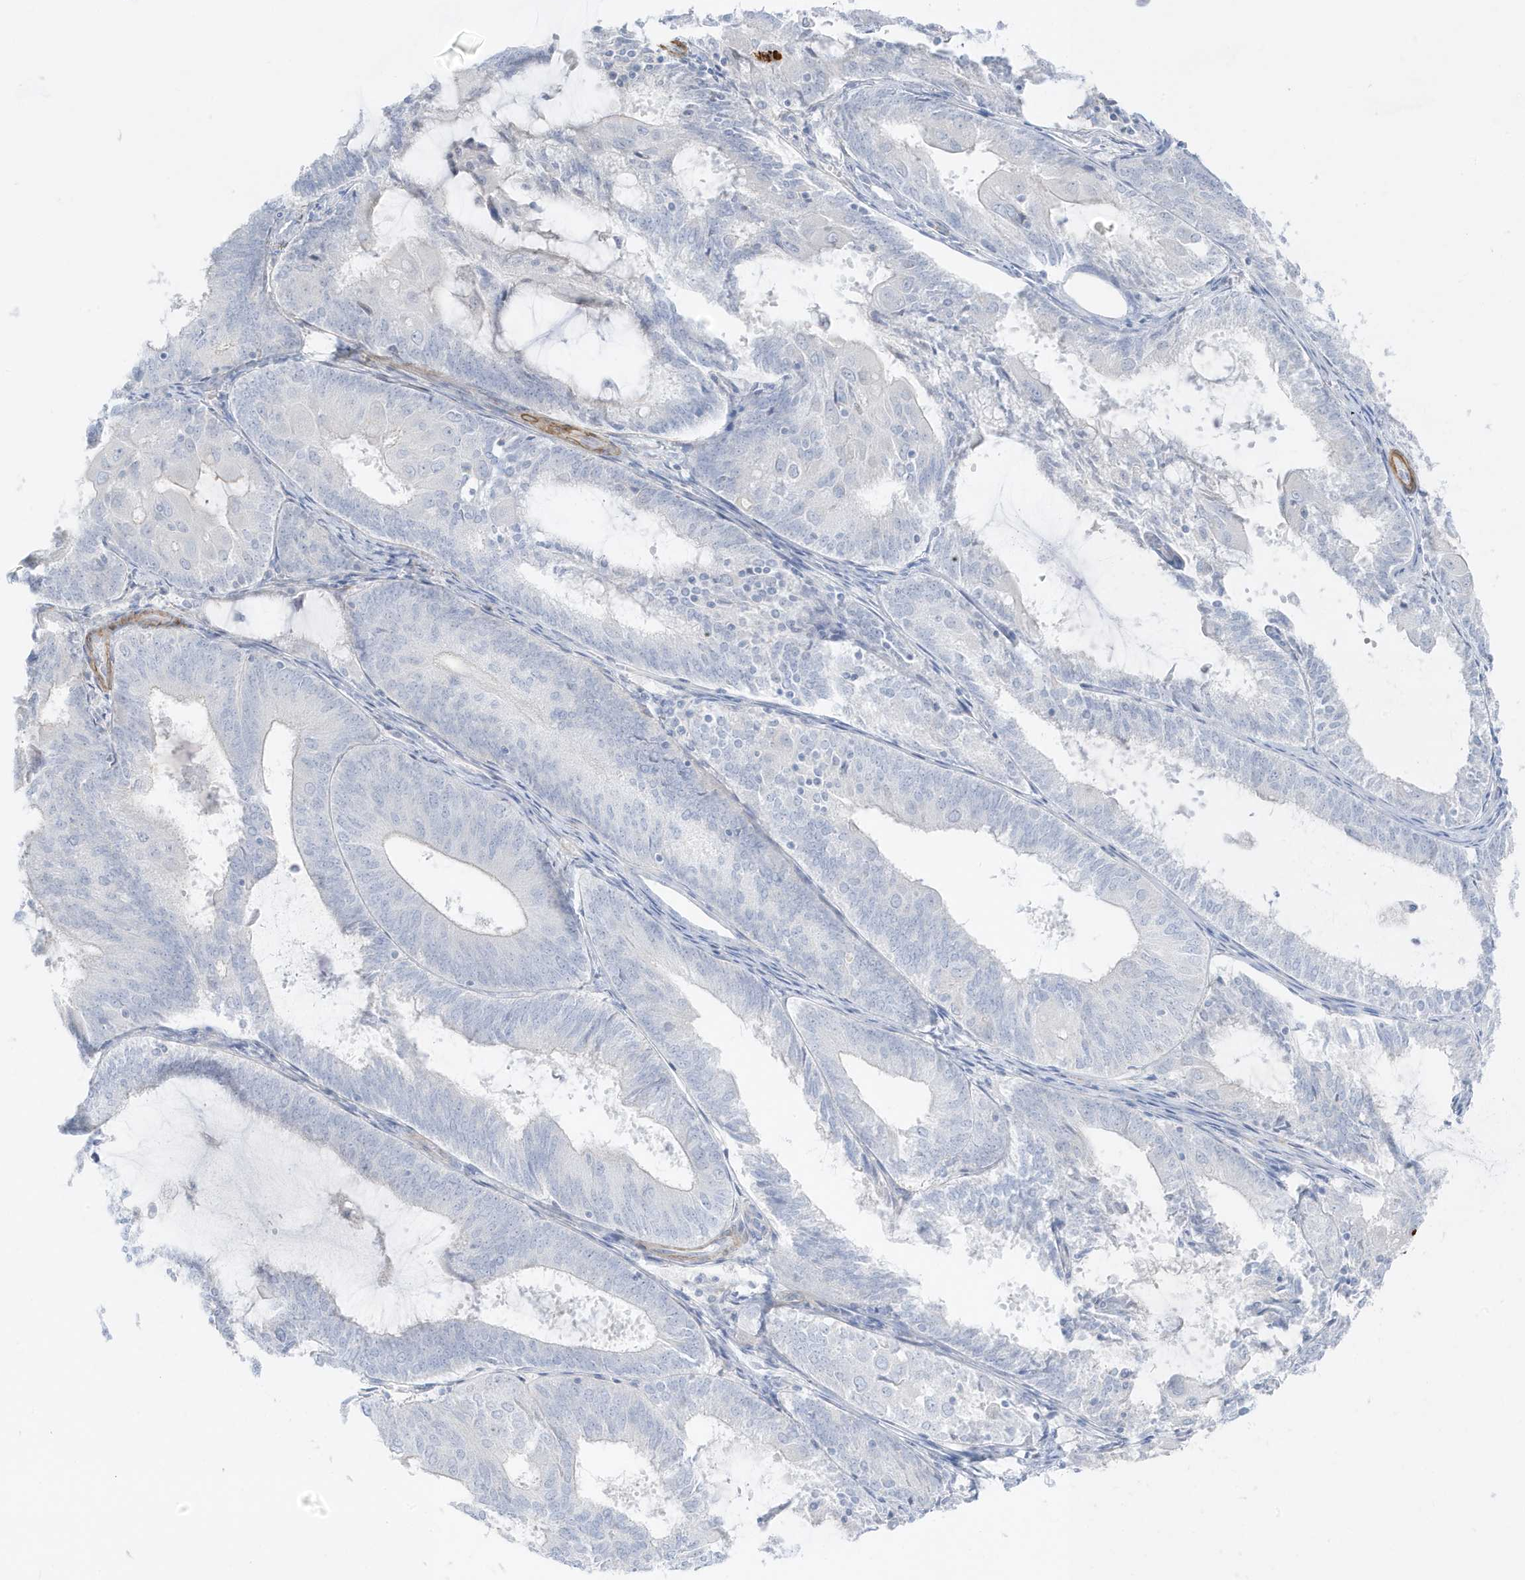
{"staining": {"intensity": "negative", "quantity": "none", "location": "none"}, "tissue": "endometrial cancer", "cell_type": "Tumor cells", "image_type": "cancer", "snomed": [{"axis": "morphology", "description": "Adenocarcinoma, NOS"}, {"axis": "topography", "description": "Endometrium"}], "caption": "The image reveals no staining of tumor cells in endometrial cancer.", "gene": "SLC22A13", "patient": {"sex": "female", "age": 81}}